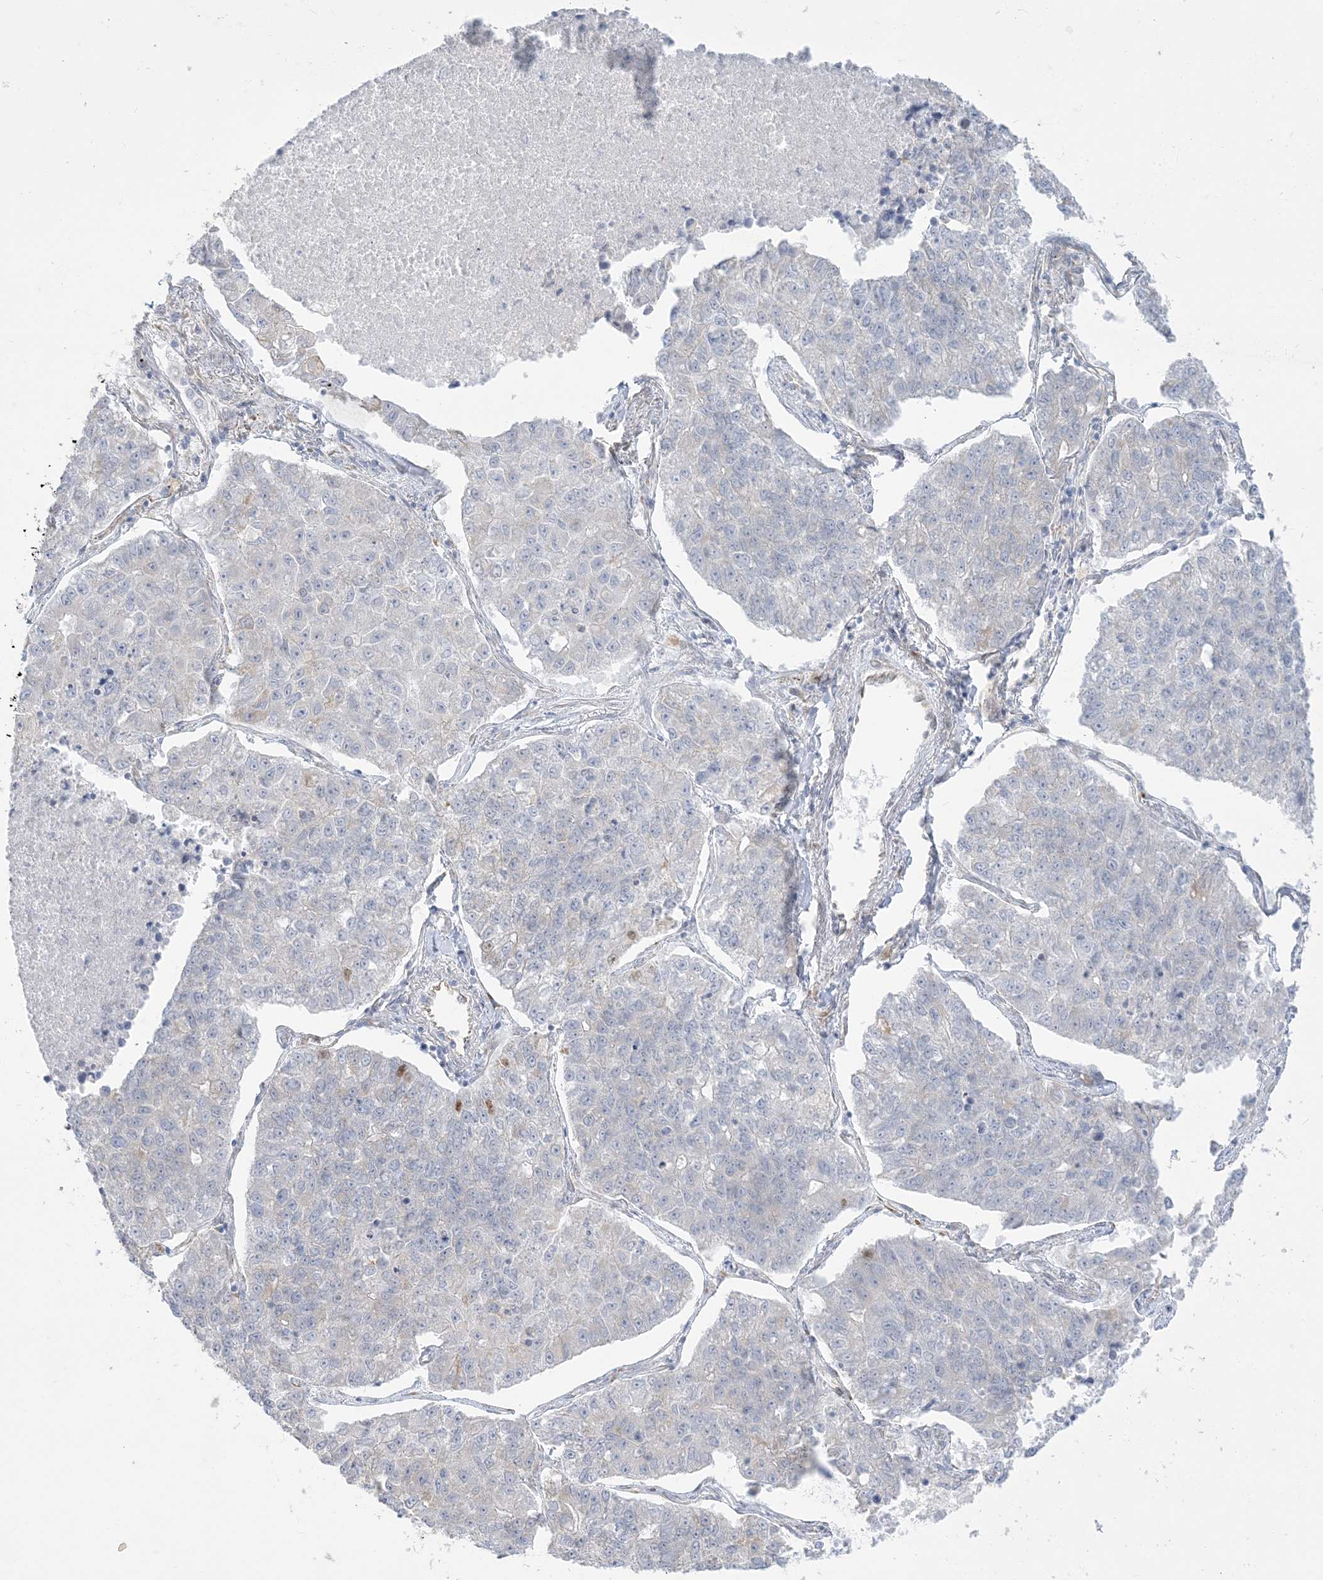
{"staining": {"intensity": "negative", "quantity": "none", "location": "none"}, "tissue": "lung cancer", "cell_type": "Tumor cells", "image_type": "cancer", "snomed": [{"axis": "morphology", "description": "Adenocarcinoma, NOS"}, {"axis": "topography", "description": "Lung"}], "caption": "DAB (3,3'-diaminobenzidine) immunohistochemical staining of lung cancer shows no significant staining in tumor cells.", "gene": "ZC3H6", "patient": {"sex": "male", "age": 49}}